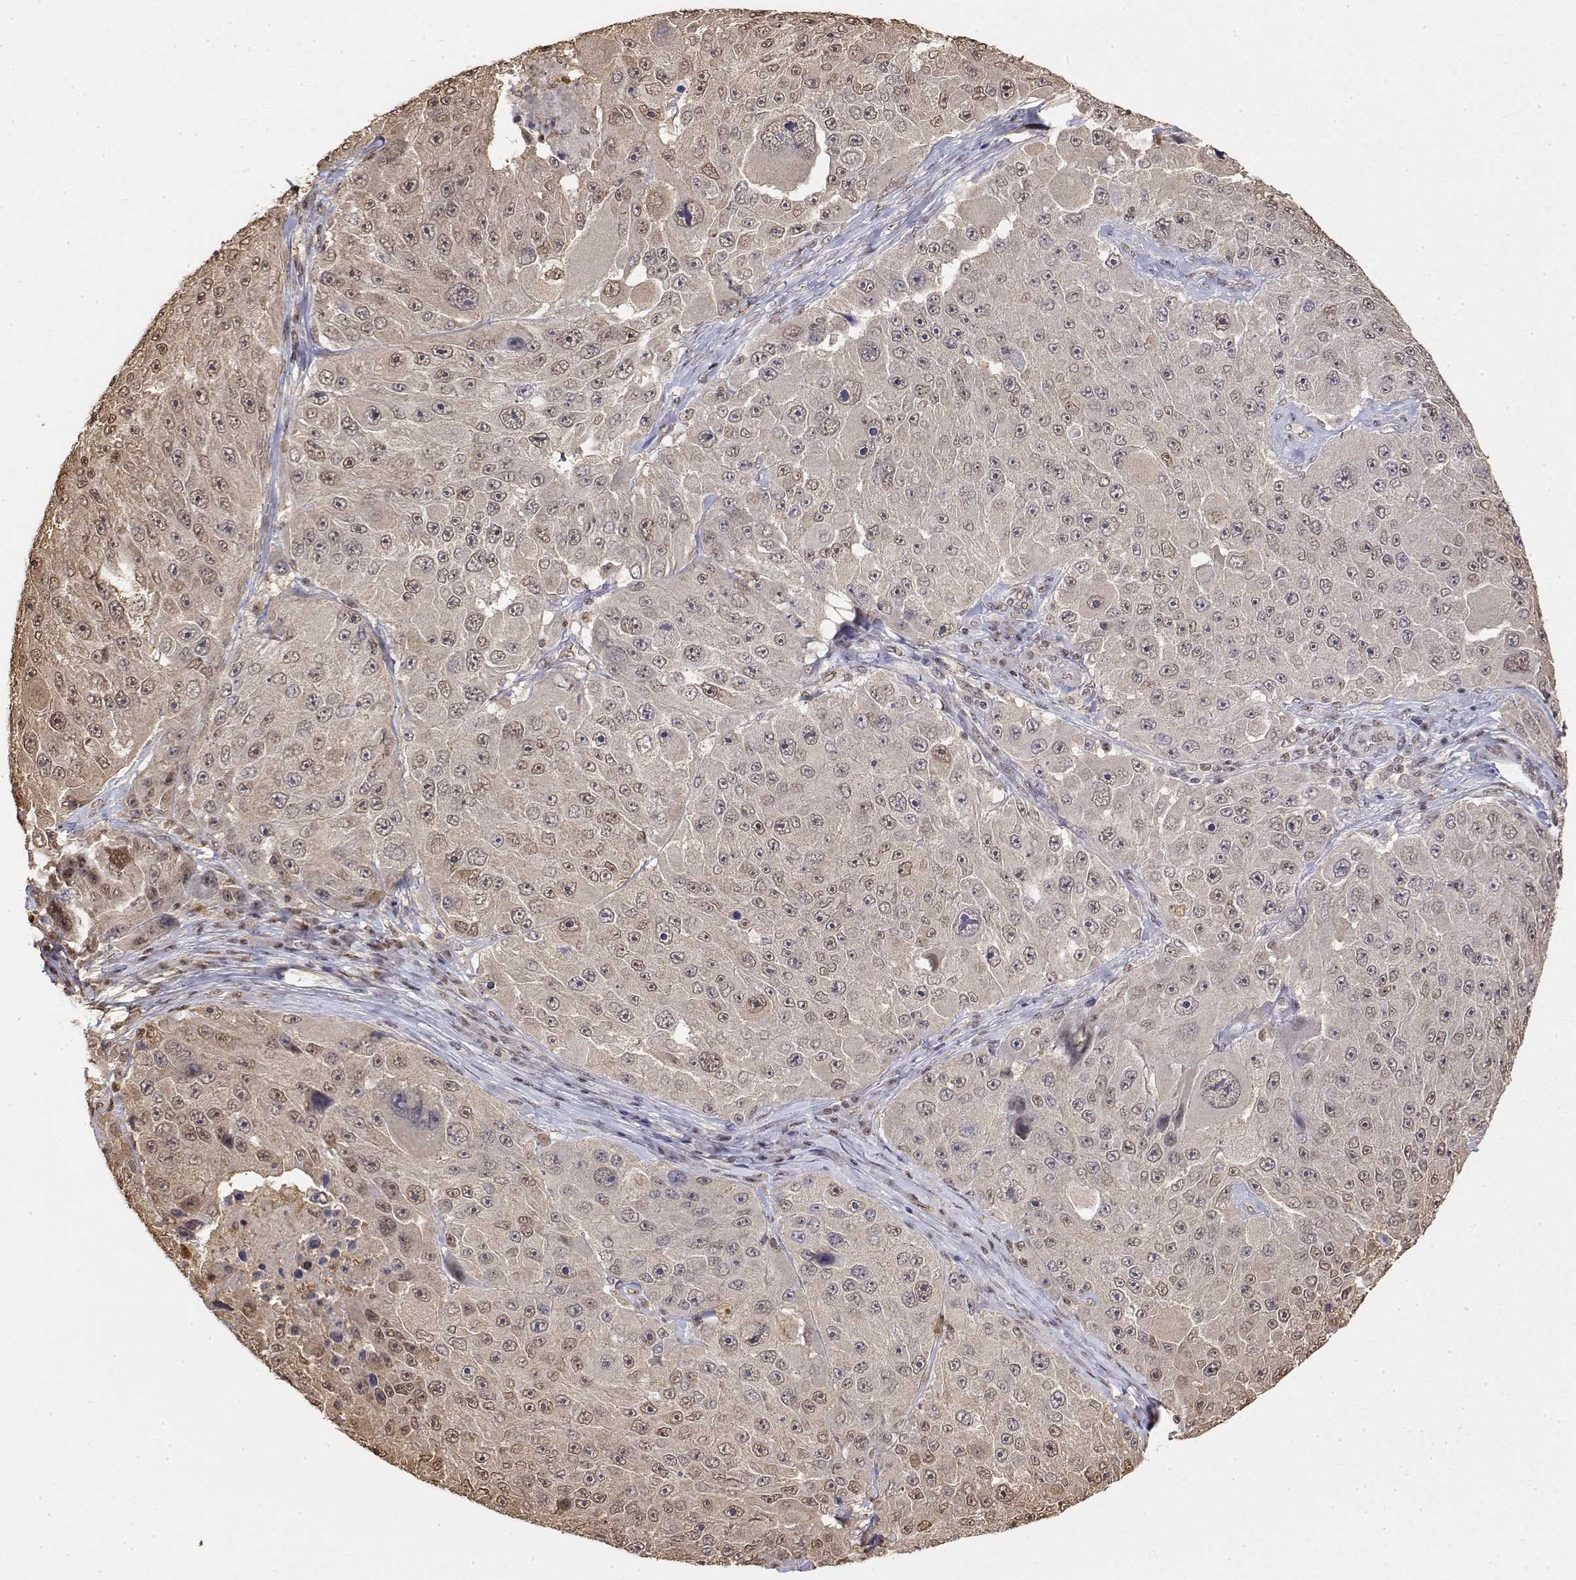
{"staining": {"intensity": "weak", "quantity": ">75%", "location": "nuclear"}, "tissue": "melanoma", "cell_type": "Tumor cells", "image_type": "cancer", "snomed": [{"axis": "morphology", "description": "Malignant melanoma, Metastatic site"}, {"axis": "topography", "description": "Lymph node"}], "caption": "Protein expression analysis of human melanoma reveals weak nuclear positivity in approximately >75% of tumor cells.", "gene": "TPI1", "patient": {"sex": "male", "age": 62}}